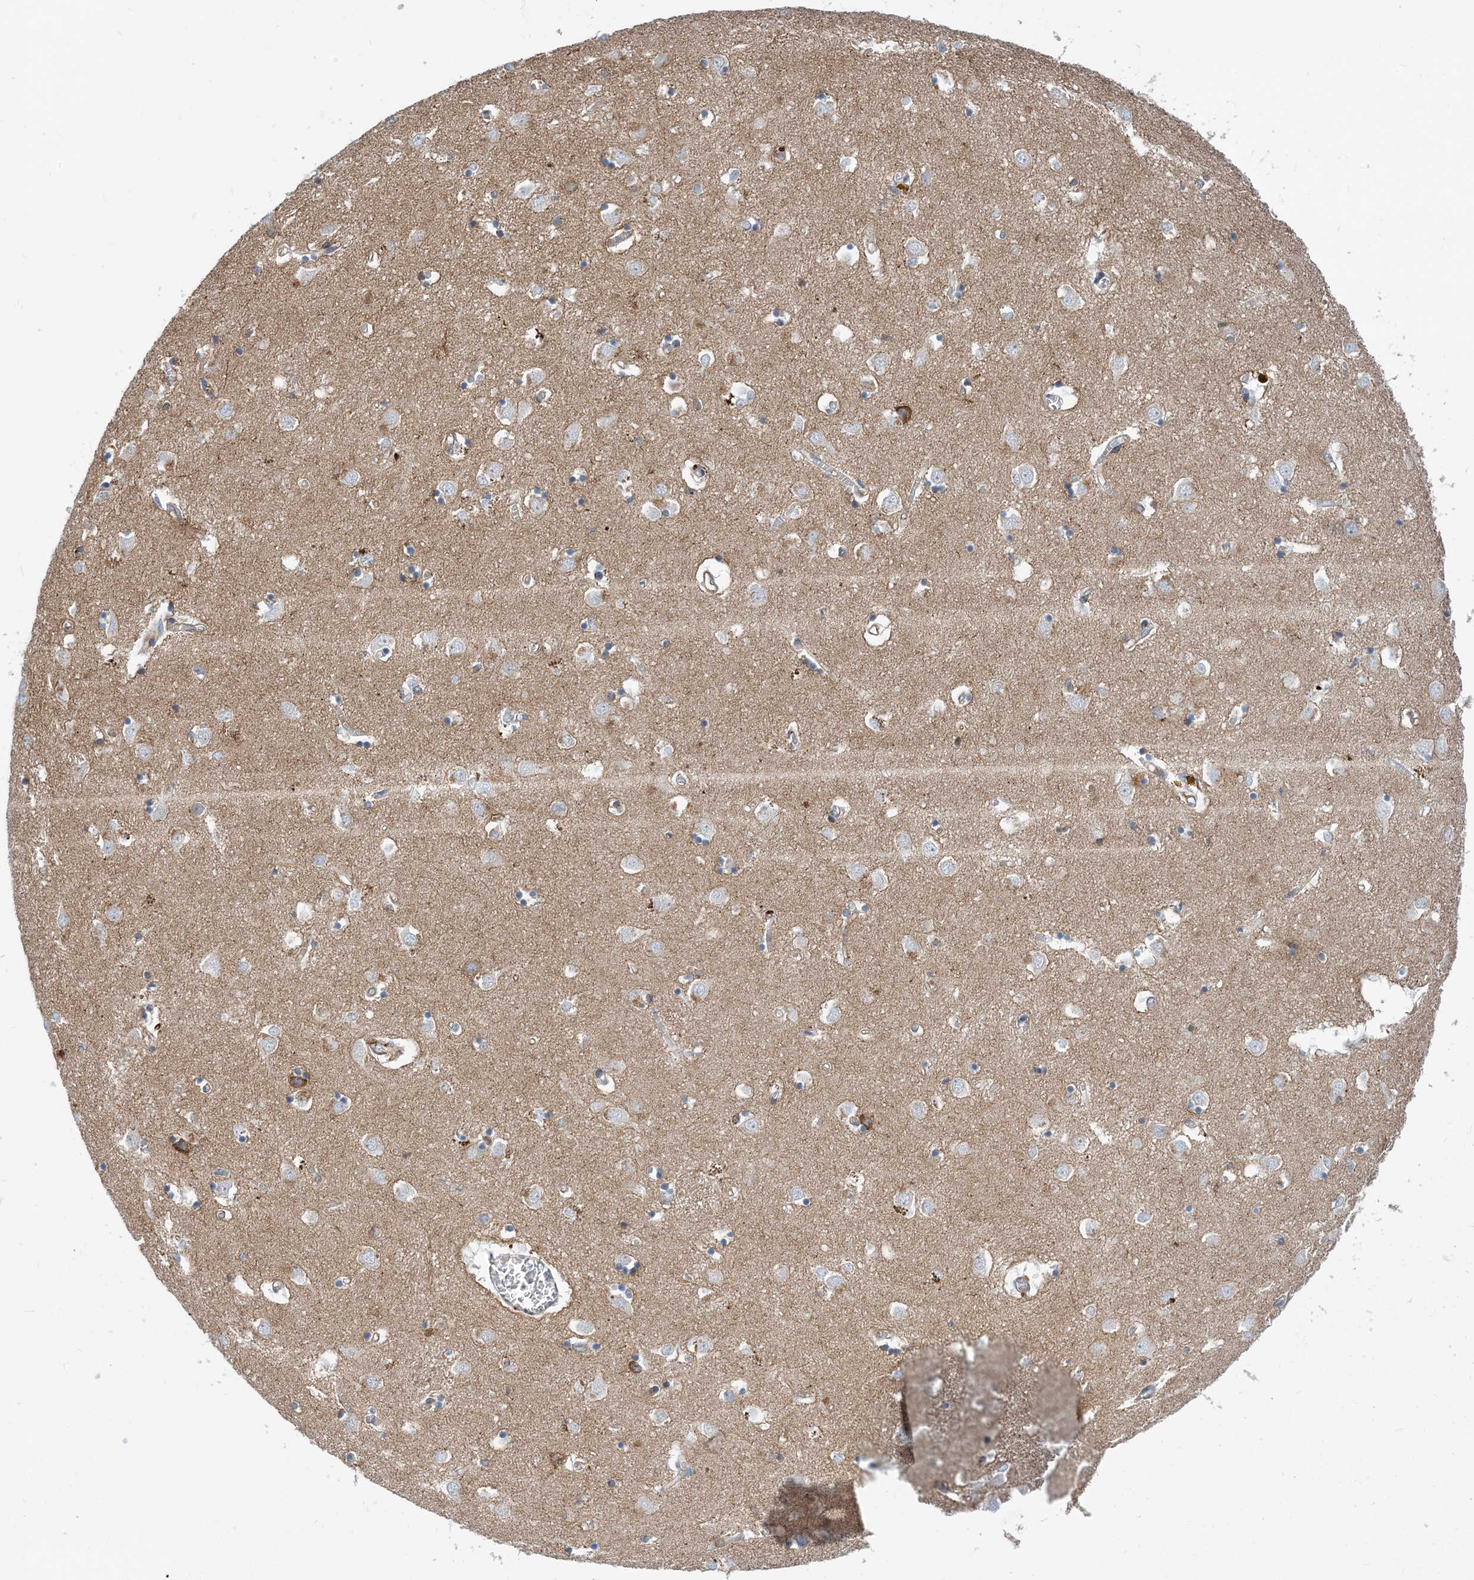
{"staining": {"intensity": "weak", "quantity": "<25%", "location": "cytoplasmic/membranous"}, "tissue": "caudate", "cell_type": "Glial cells", "image_type": "normal", "snomed": [{"axis": "morphology", "description": "Normal tissue, NOS"}, {"axis": "topography", "description": "Lateral ventricle wall"}], "caption": "A micrograph of caudate stained for a protein reveals no brown staining in glial cells. The staining is performed using DAB (3,3'-diaminobenzidine) brown chromogen with nuclei counter-stained in using hematoxylin.", "gene": "DYNC1LI1", "patient": {"sex": "male", "age": 70}}